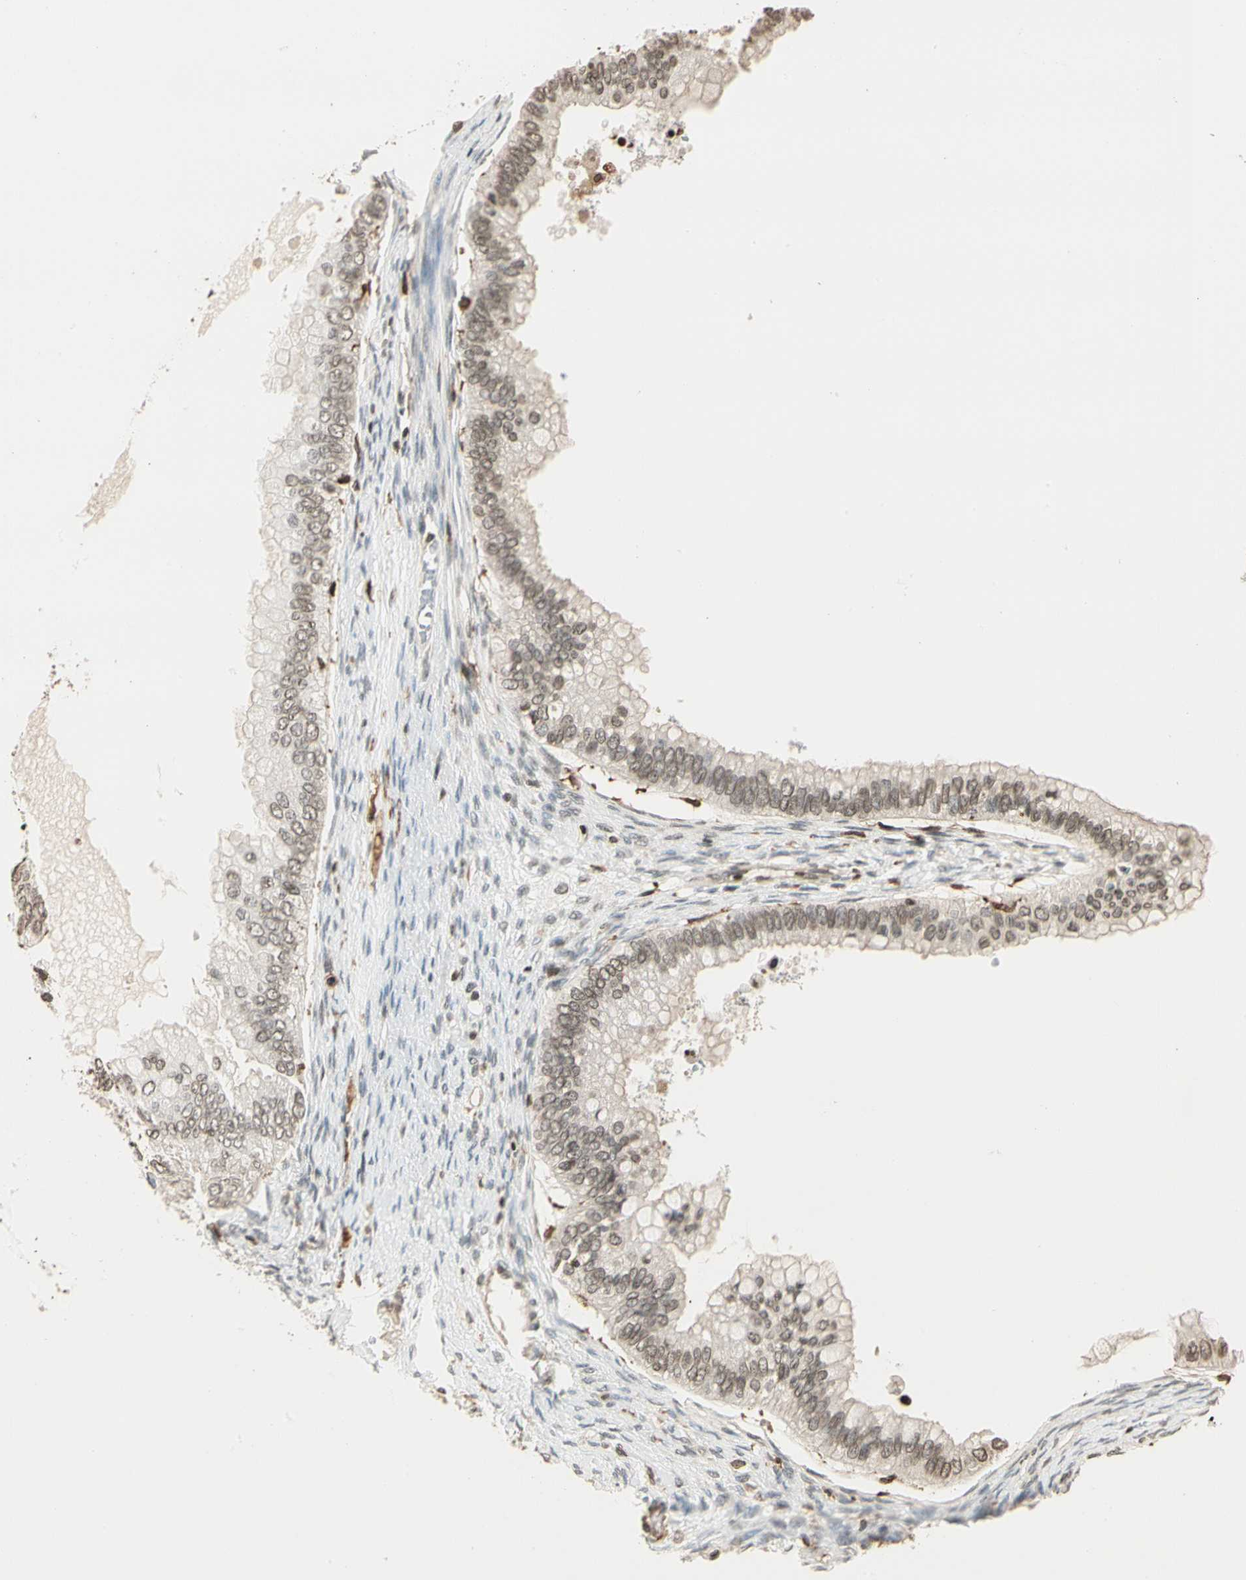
{"staining": {"intensity": "weak", "quantity": ">75%", "location": "nuclear"}, "tissue": "ovarian cancer", "cell_type": "Tumor cells", "image_type": "cancer", "snomed": [{"axis": "morphology", "description": "Cystadenocarcinoma, mucinous, NOS"}, {"axis": "topography", "description": "Ovary"}], "caption": "Mucinous cystadenocarcinoma (ovarian) was stained to show a protein in brown. There is low levels of weak nuclear expression in approximately >75% of tumor cells.", "gene": "FER", "patient": {"sex": "female", "age": 80}}